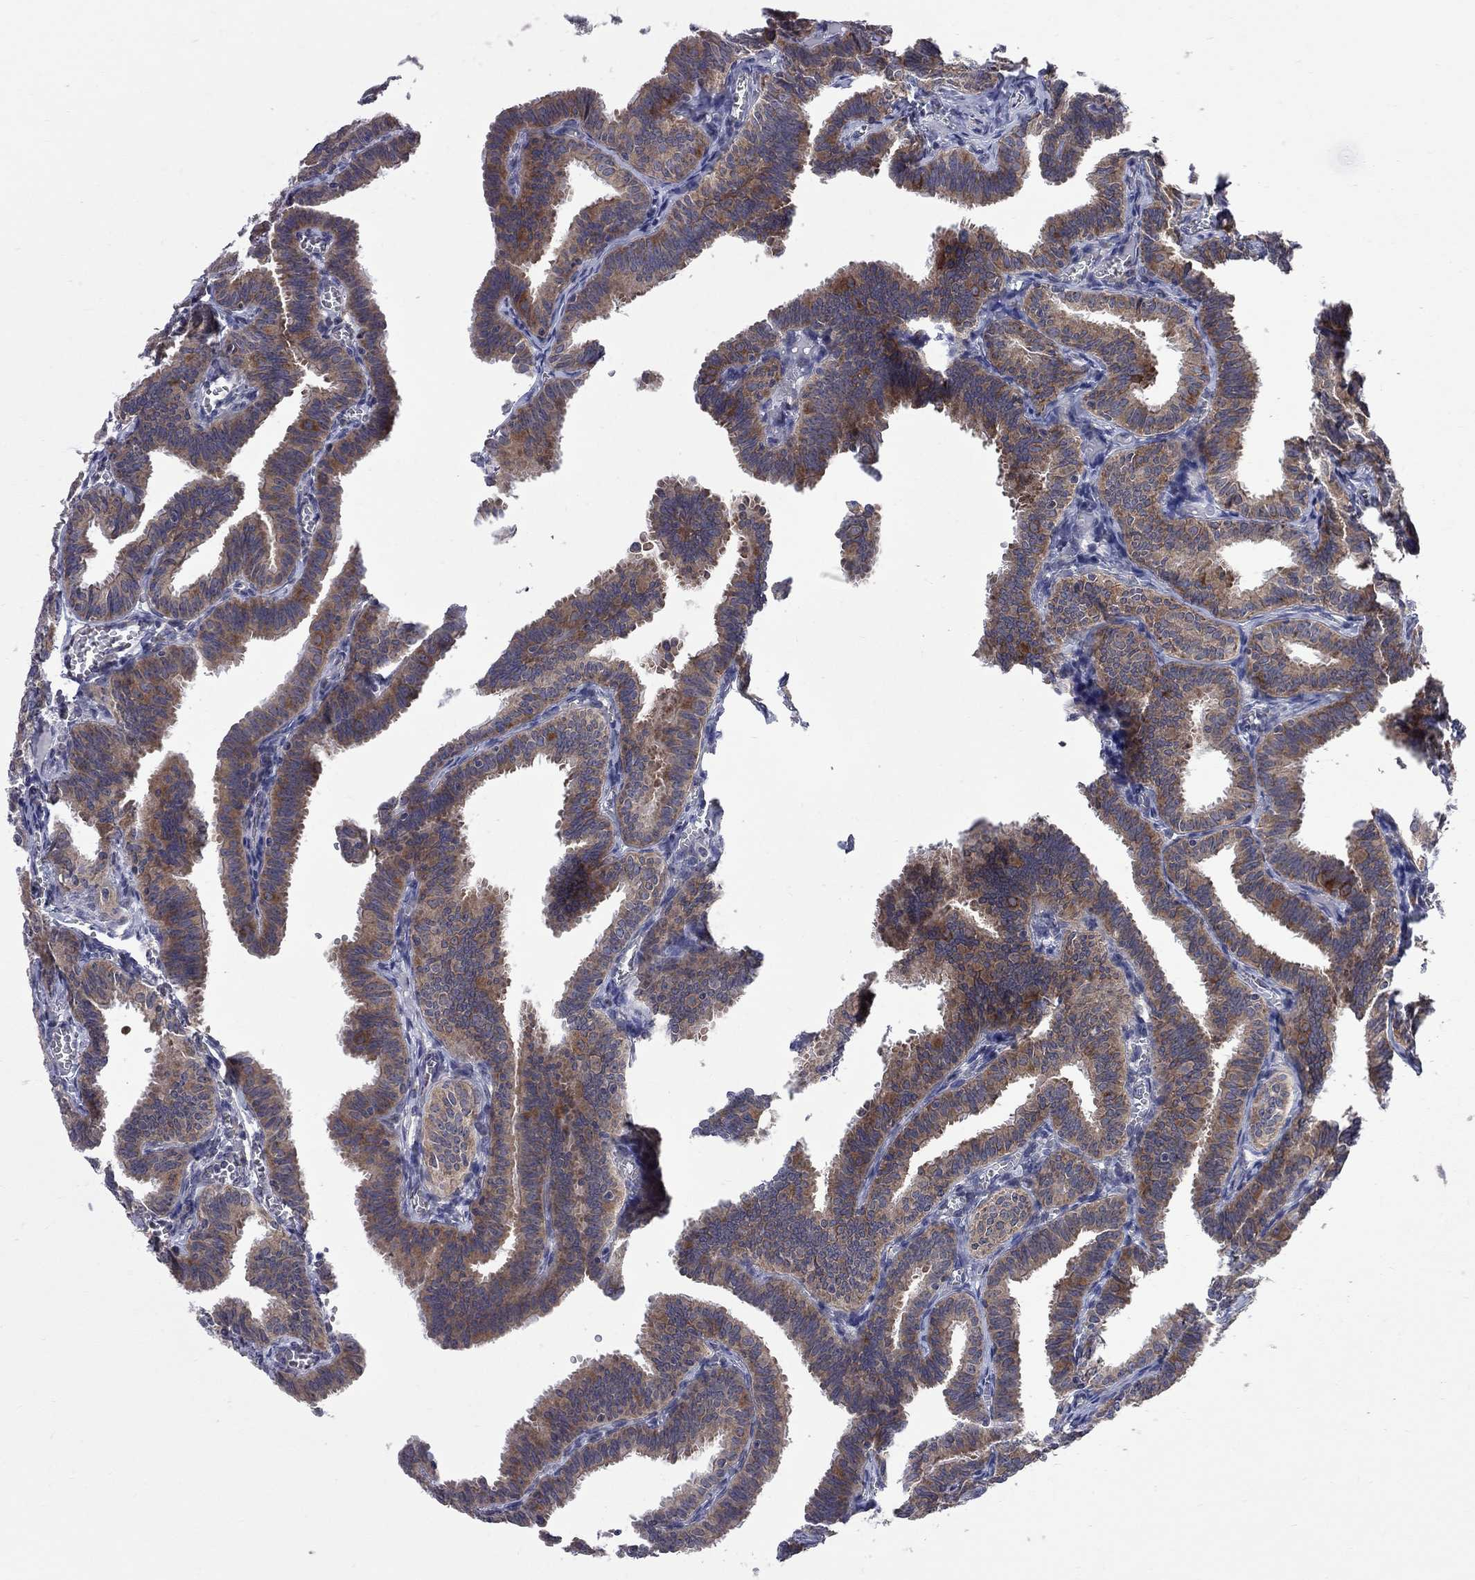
{"staining": {"intensity": "moderate", "quantity": ">75%", "location": "cytoplasmic/membranous"}, "tissue": "fallopian tube", "cell_type": "Glandular cells", "image_type": "normal", "snomed": [{"axis": "morphology", "description": "Normal tissue, NOS"}, {"axis": "topography", "description": "Fallopian tube"}], "caption": "The micrograph displays a brown stain indicating the presence of a protein in the cytoplasmic/membranous of glandular cells in fallopian tube.", "gene": "CNOT11", "patient": {"sex": "female", "age": 25}}